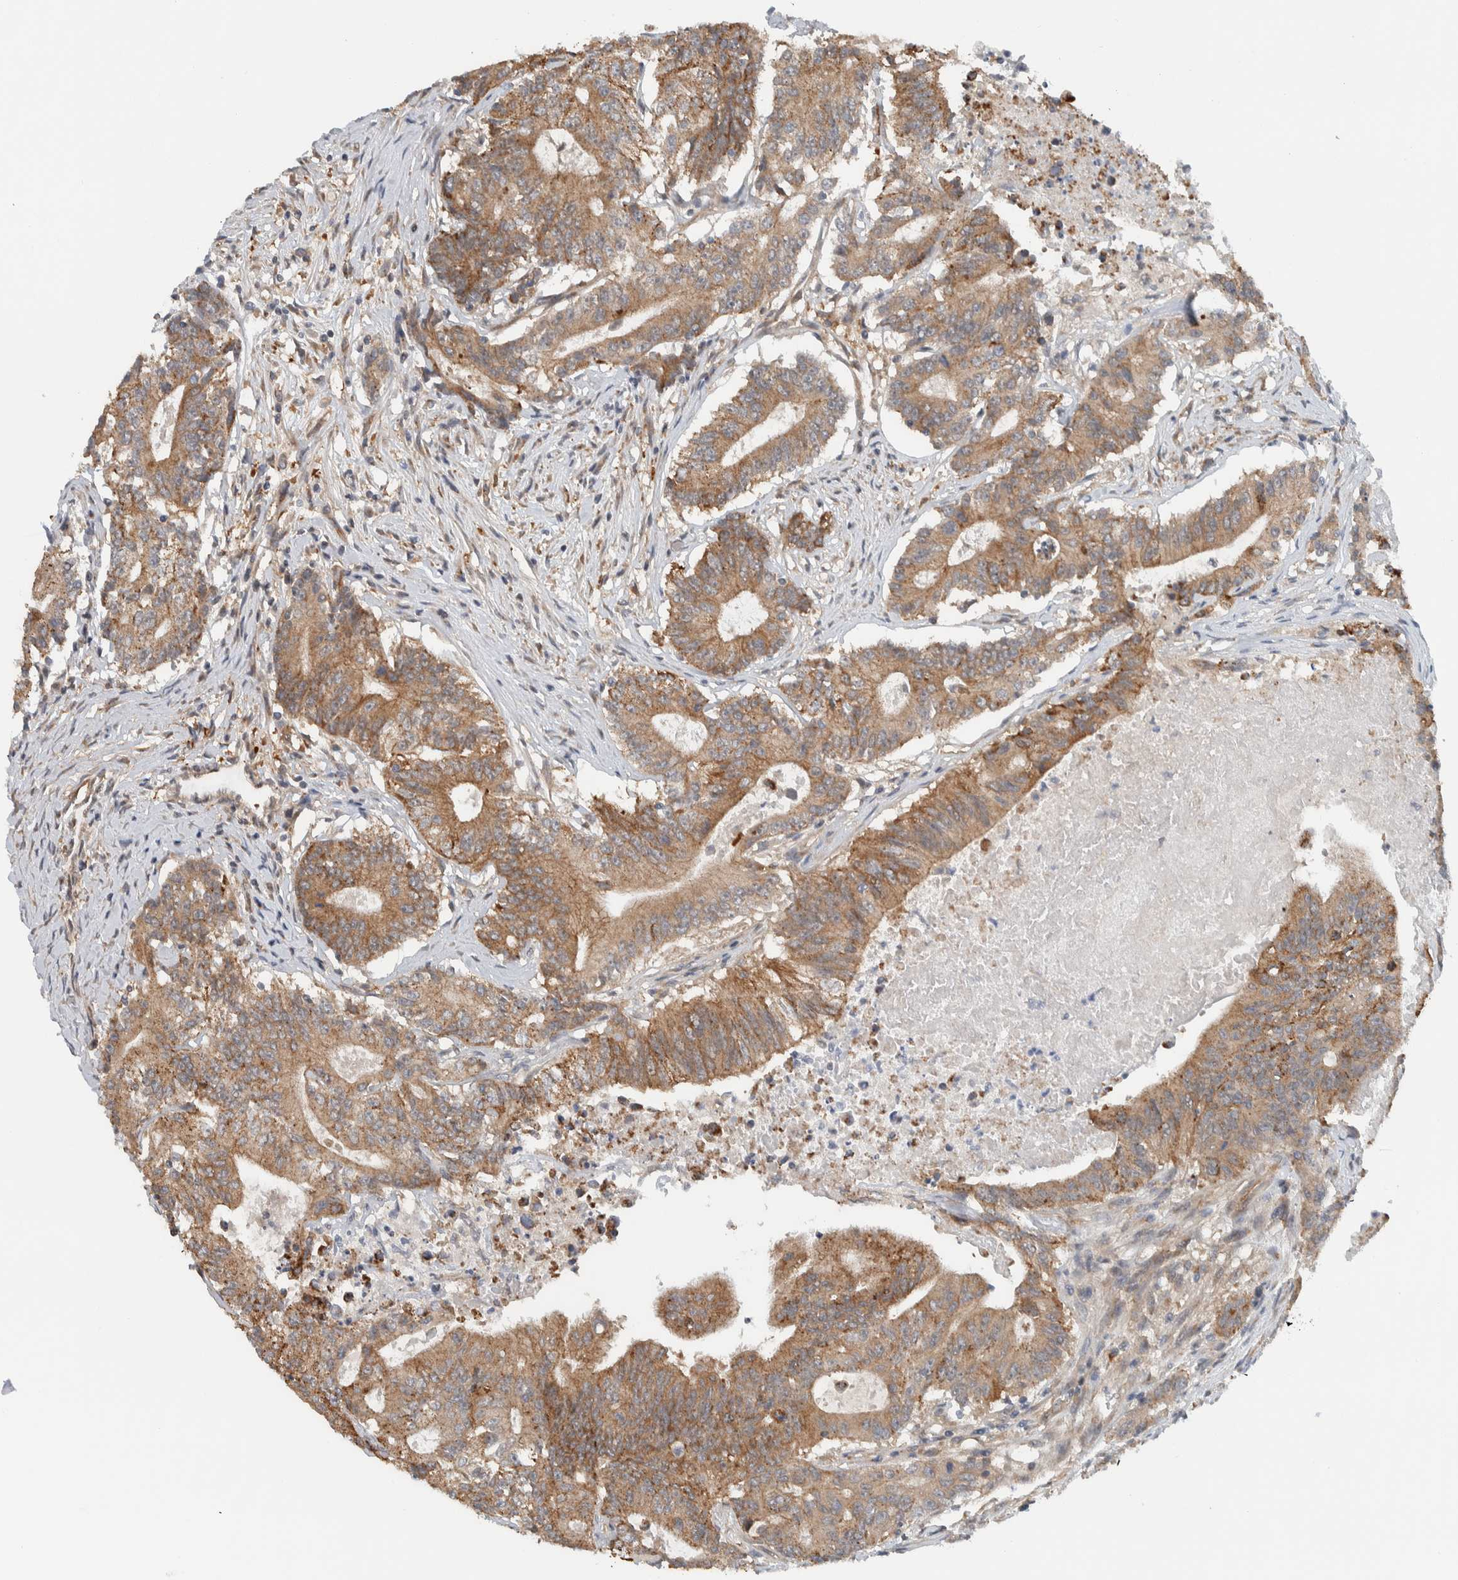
{"staining": {"intensity": "moderate", "quantity": ">75%", "location": "cytoplasmic/membranous"}, "tissue": "colorectal cancer", "cell_type": "Tumor cells", "image_type": "cancer", "snomed": [{"axis": "morphology", "description": "Adenocarcinoma, NOS"}, {"axis": "topography", "description": "Colon"}], "caption": "Approximately >75% of tumor cells in colorectal cancer show moderate cytoplasmic/membranous protein staining as visualized by brown immunohistochemical staining.", "gene": "RERE", "patient": {"sex": "female", "age": 77}}